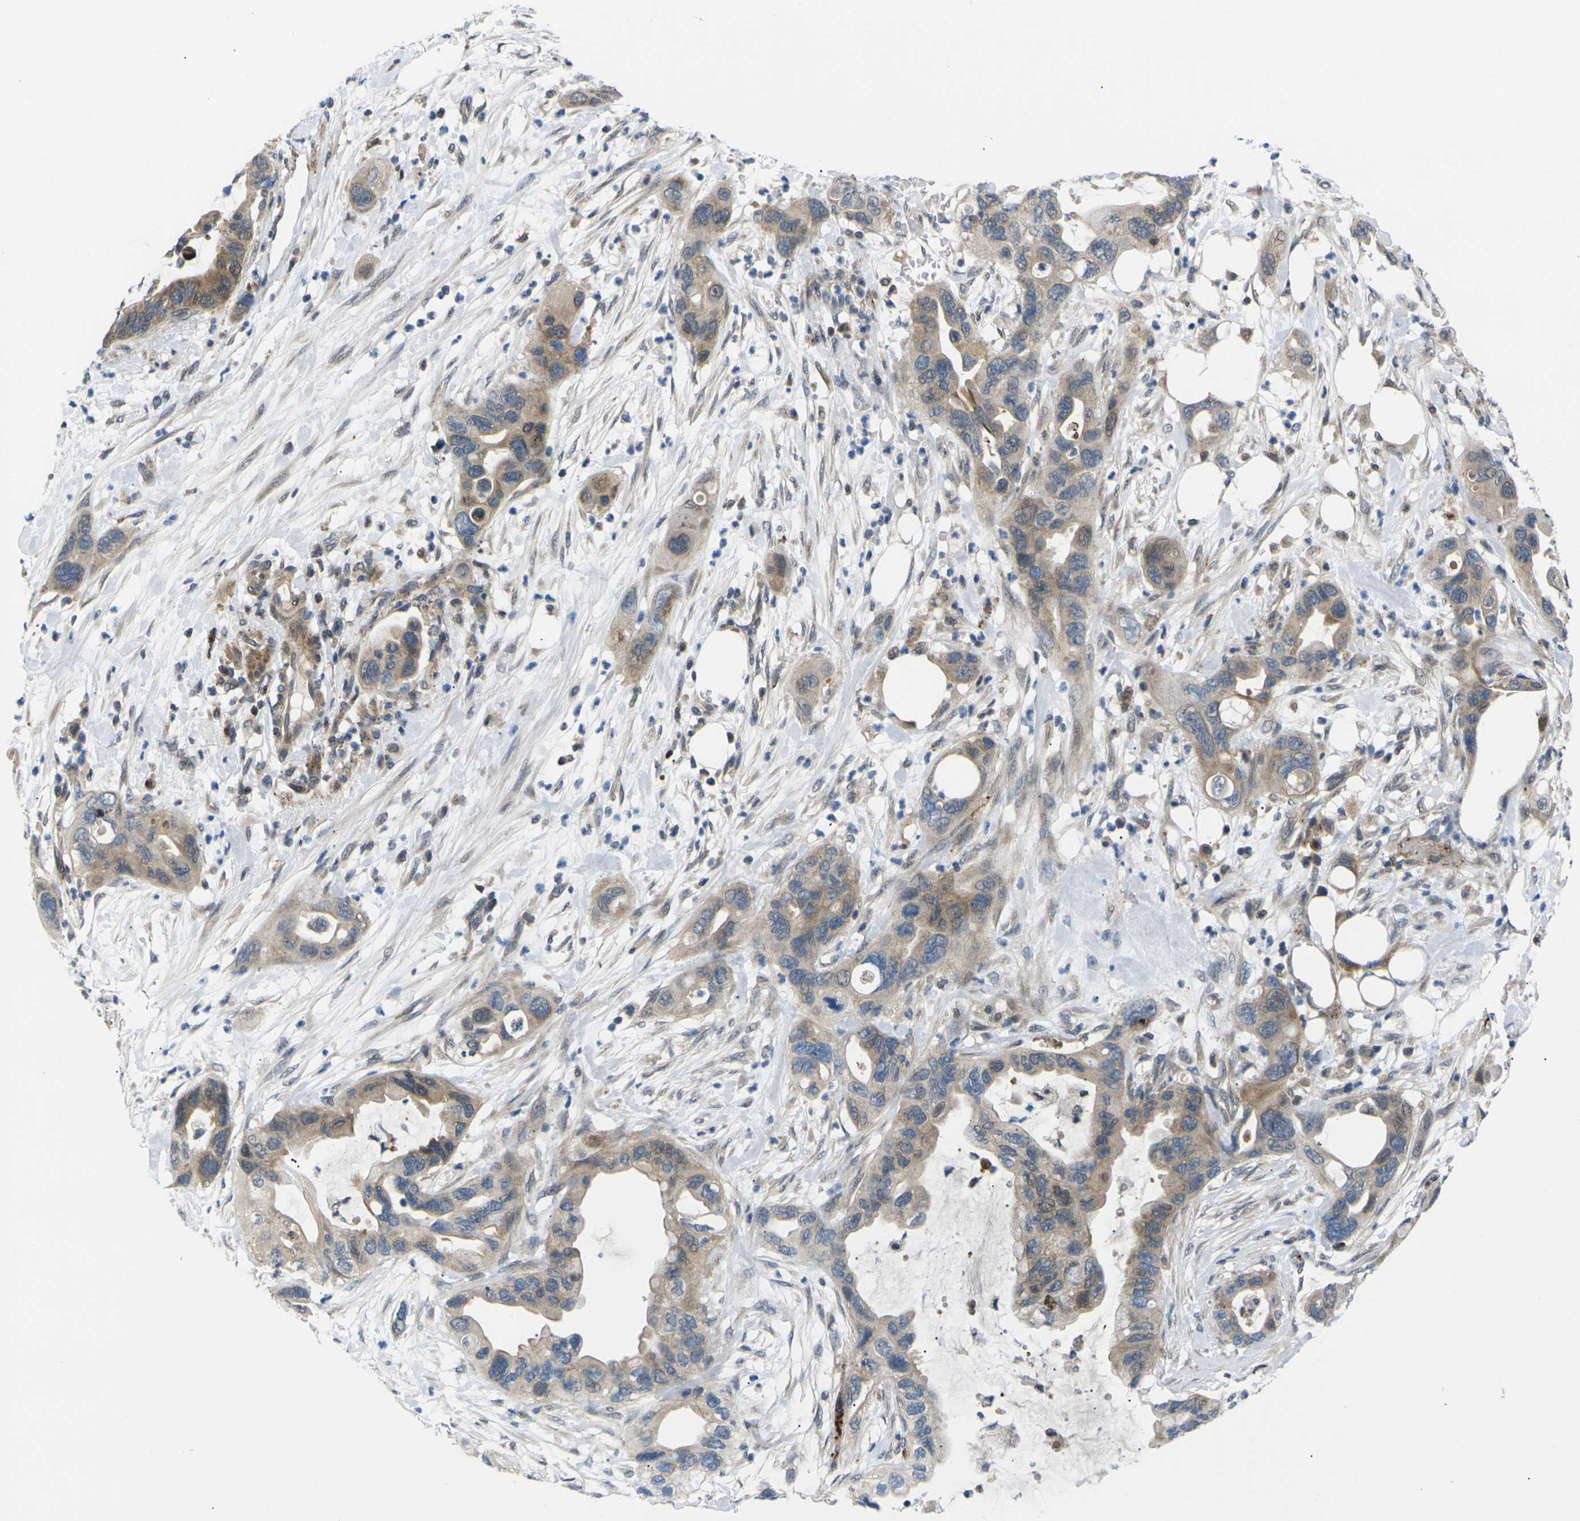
{"staining": {"intensity": "weak", "quantity": ">75%", "location": "cytoplasmic/membranous"}, "tissue": "pancreatic cancer", "cell_type": "Tumor cells", "image_type": "cancer", "snomed": [{"axis": "morphology", "description": "Adenocarcinoma, NOS"}, {"axis": "topography", "description": "Pancreas"}], "caption": "A high-resolution histopathology image shows immunohistochemistry (IHC) staining of pancreatic cancer (adenocarcinoma), which displays weak cytoplasmic/membranous staining in approximately >75% of tumor cells. The staining was performed using DAB (3,3'-diaminobenzidine) to visualize the protein expression in brown, while the nuclei were stained in blue with hematoxylin (Magnification: 20x).", "gene": "RPS6KA3", "patient": {"sex": "female", "age": 71}}